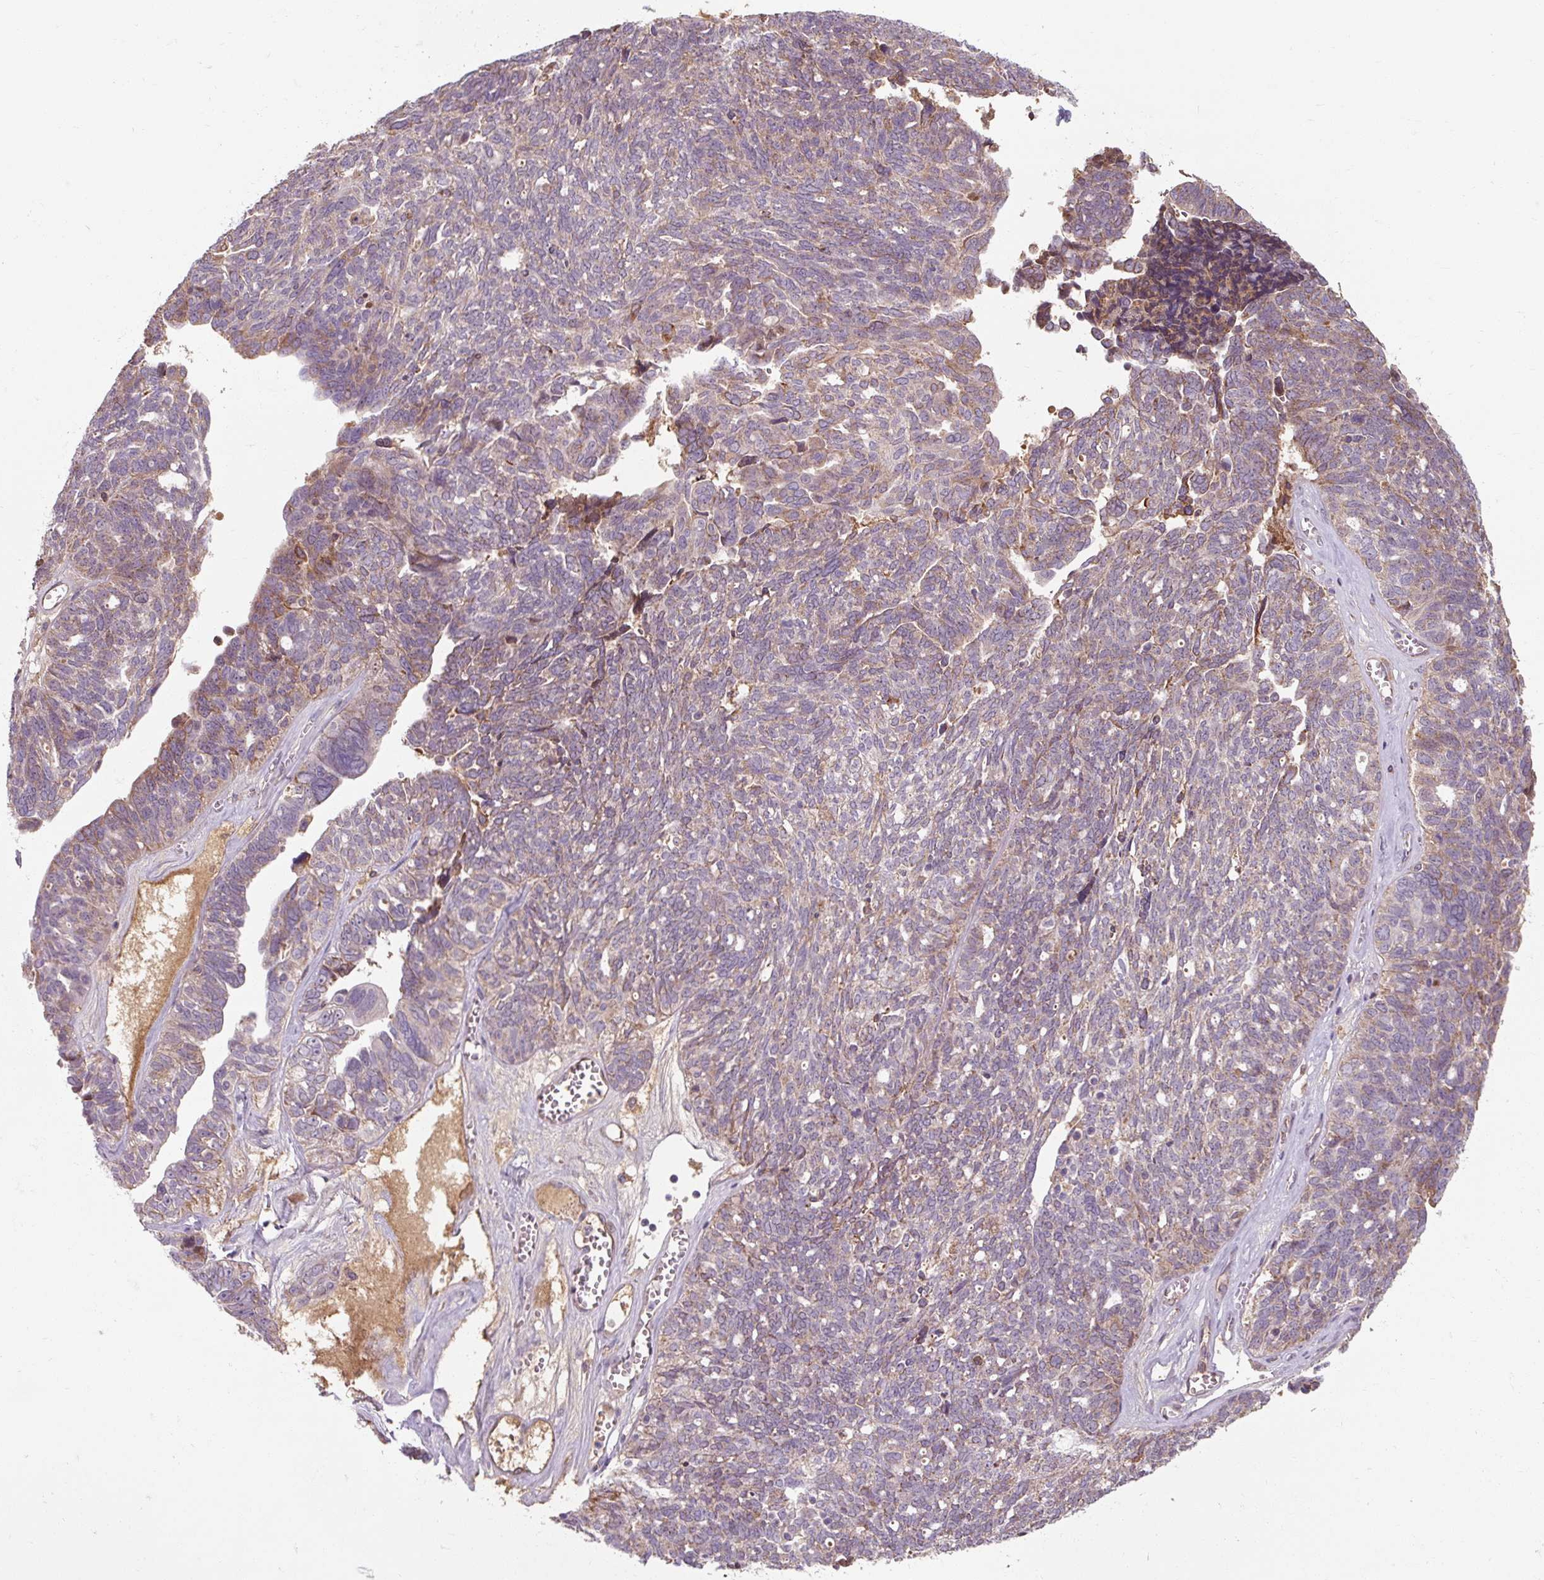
{"staining": {"intensity": "negative", "quantity": "none", "location": "none"}, "tissue": "ovarian cancer", "cell_type": "Tumor cells", "image_type": "cancer", "snomed": [{"axis": "morphology", "description": "Cystadenocarcinoma, serous, NOS"}, {"axis": "topography", "description": "Ovary"}], "caption": "The immunohistochemistry (IHC) histopathology image has no significant positivity in tumor cells of ovarian cancer (serous cystadenocarcinoma) tissue.", "gene": "TSEN54", "patient": {"sex": "female", "age": 79}}